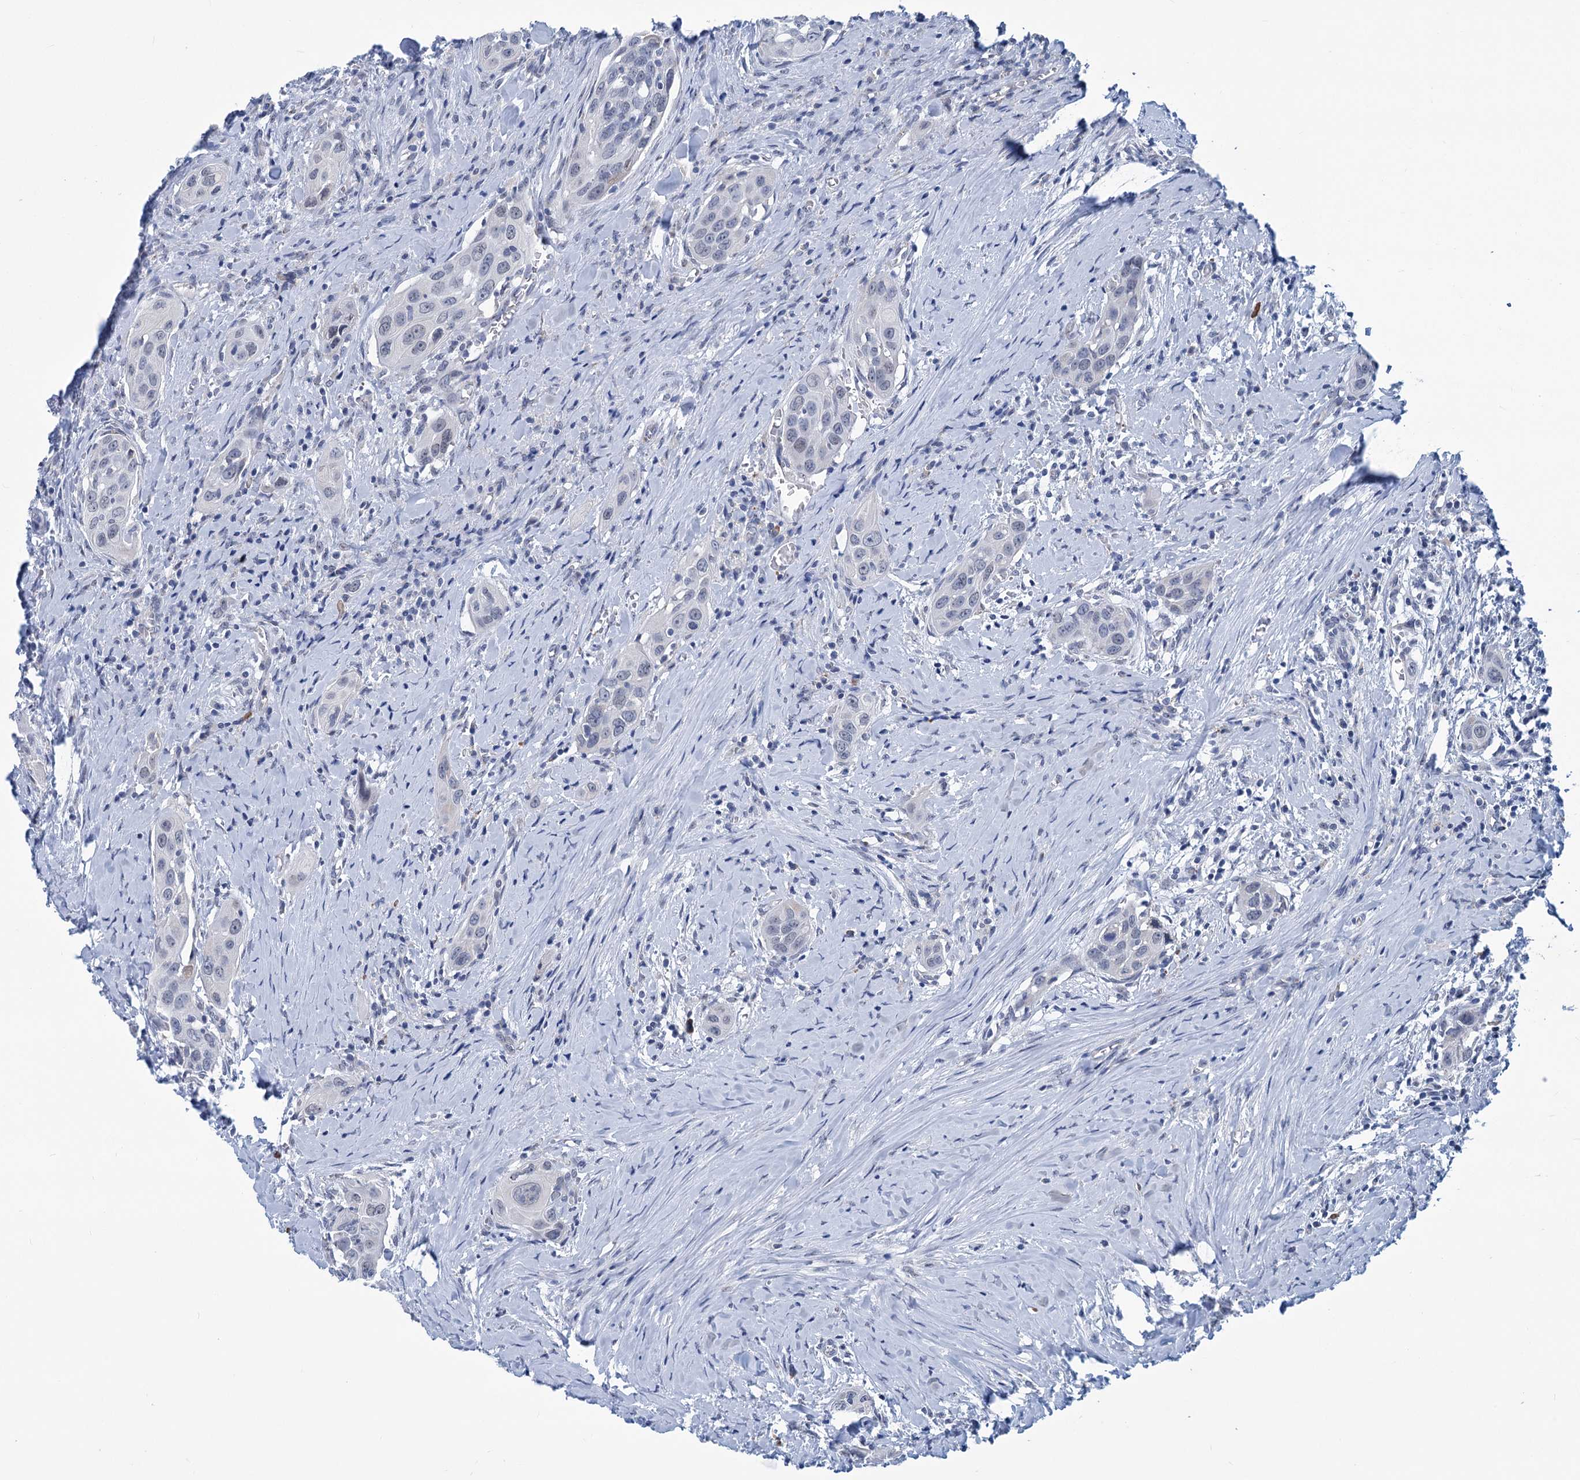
{"staining": {"intensity": "negative", "quantity": "none", "location": "none"}, "tissue": "head and neck cancer", "cell_type": "Tumor cells", "image_type": "cancer", "snomed": [{"axis": "morphology", "description": "Squamous cell carcinoma, NOS"}, {"axis": "topography", "description": "Oral tissue"}, {"axis": "topography", "description": "Head-Neck"}], "caption": "Immunohistochemistry (IHC) image of human head and neck cancer stained for a protein (brown), which reveals no positivity in tumor cells. (Brightfield microscopy of DAB (3,3'-diaminobenzidine) immunohistochemistry at high magnification).", "gene": "NEU3", "patient": {"sex": "female", "age": 50}}